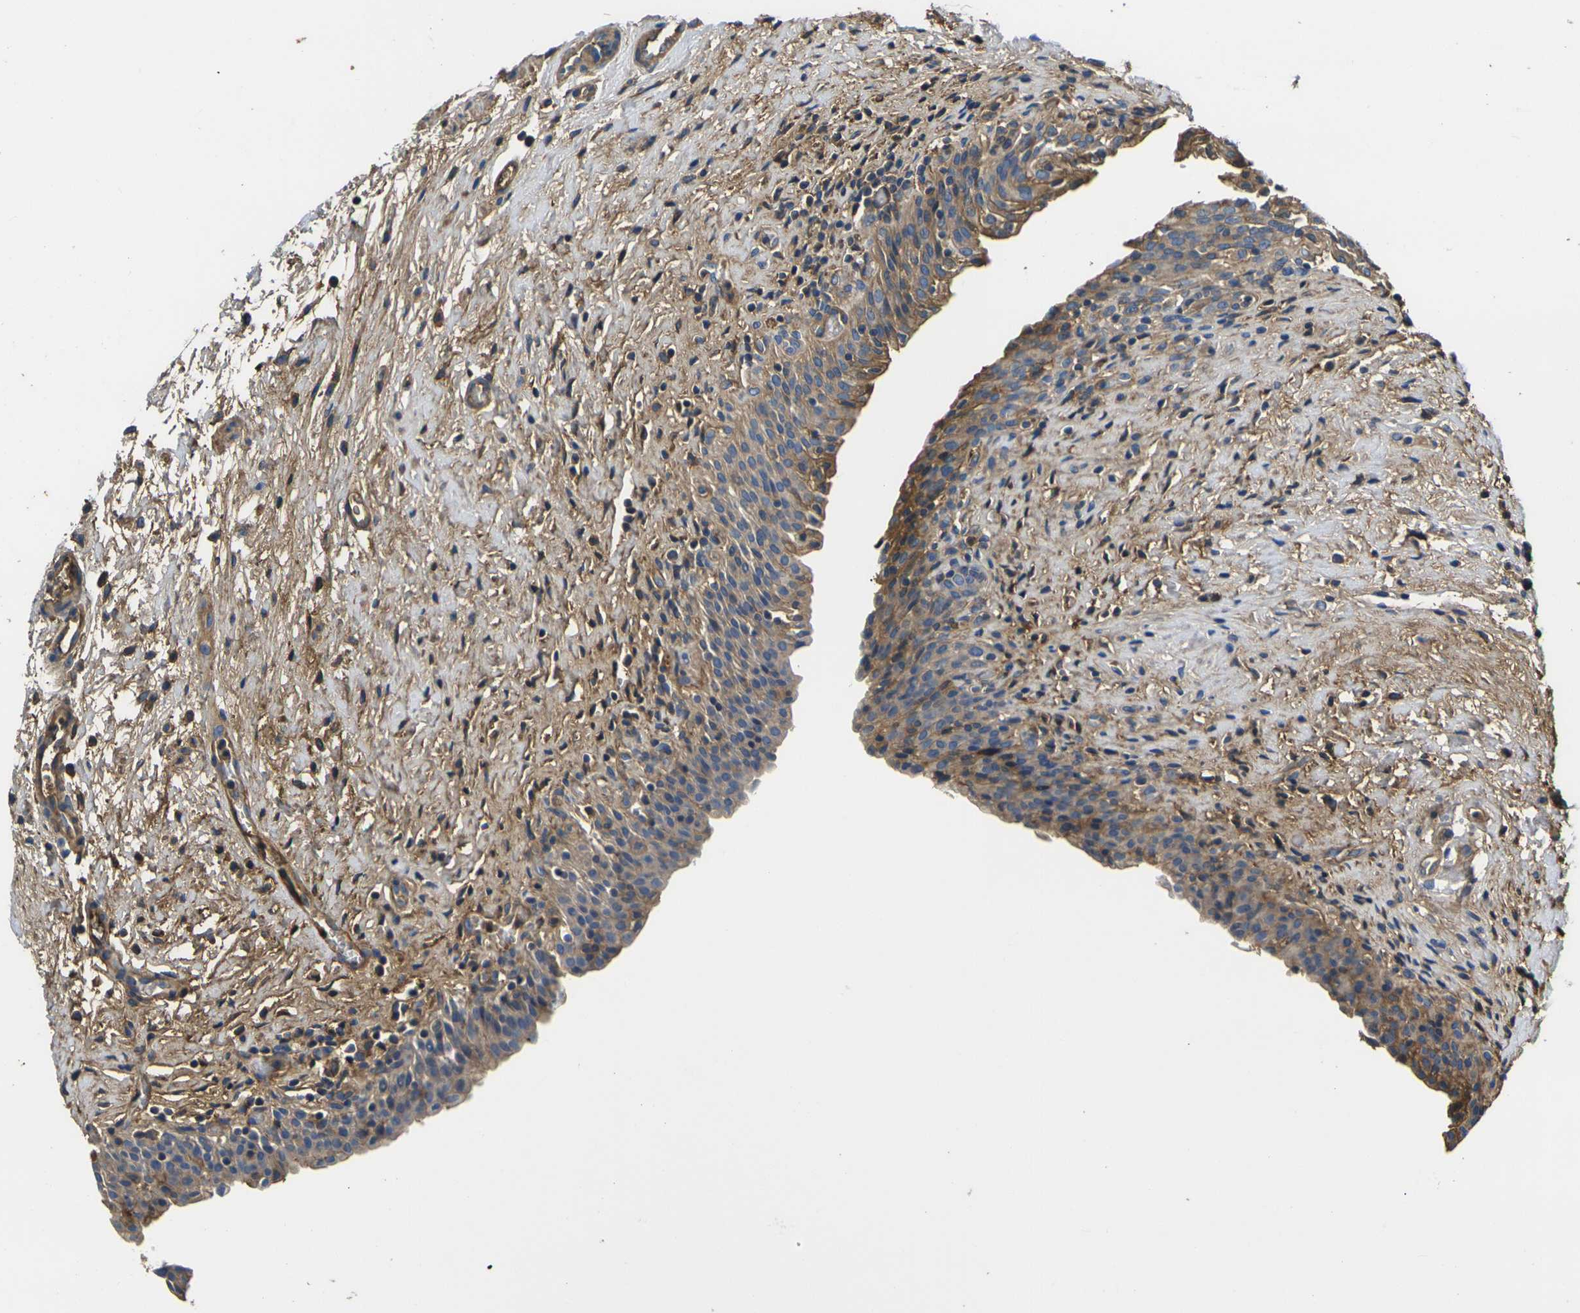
{"staining": {"intensity": "moderate", "quantity": ">75%", "location": "cytoplasmic/membranous"}, "tissue": "urinary bladder", "cell_type": "Urothelial cells", "image_type": "normal", "snomed": [{"axis": "morphology", "description": "Normal tissue, NOS"}, {"axis": "topography", "description": "Urinary bladder"}], "caption": "Protein staining reveals moderate cytoplasmic/membranous staining in approximately >75% of urothelial cells in normal urinary bladder.", "gene": "HSPG2", "patient": {"sex": "male", "age": 51}}